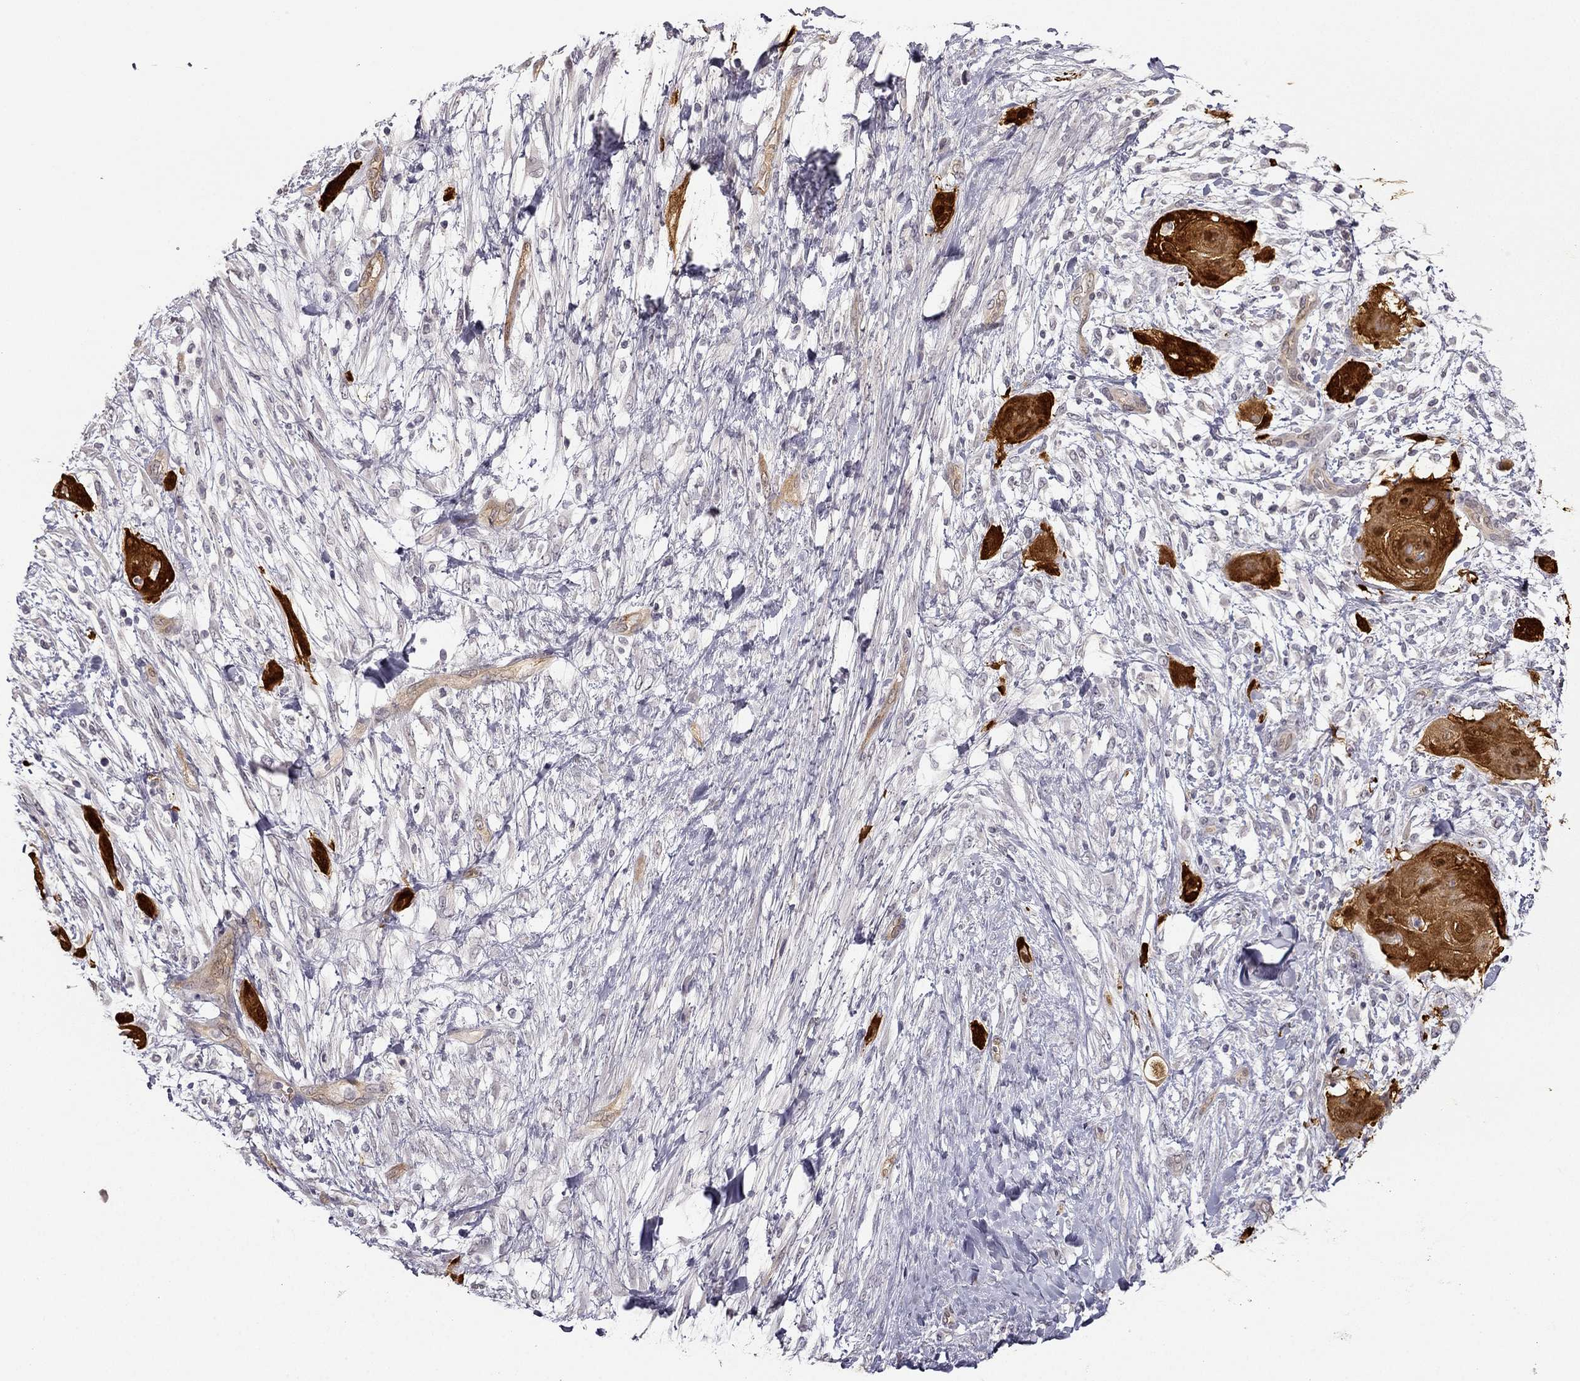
{"staining": {"intensity": "strong", "quantity": ">75%", "location": "cytoplasmic/membranous"}, "tissue": "skin cancer", "cell_type": "Tumor cells", "image_type": "cancer", "snomed": [{"axis": "morphology", "description": "Squamous cell carcinoma, NOS"}, {"axis": "topography", "description": "Skin"}], "caption": "Immunohistochemical staining of human skin cancer reveals strong cytoplasmic/membranous protein expression in approximately >75% of tumor cells.", "gene": "NQO1", "patient": {"sex": "male", "age": 62}}